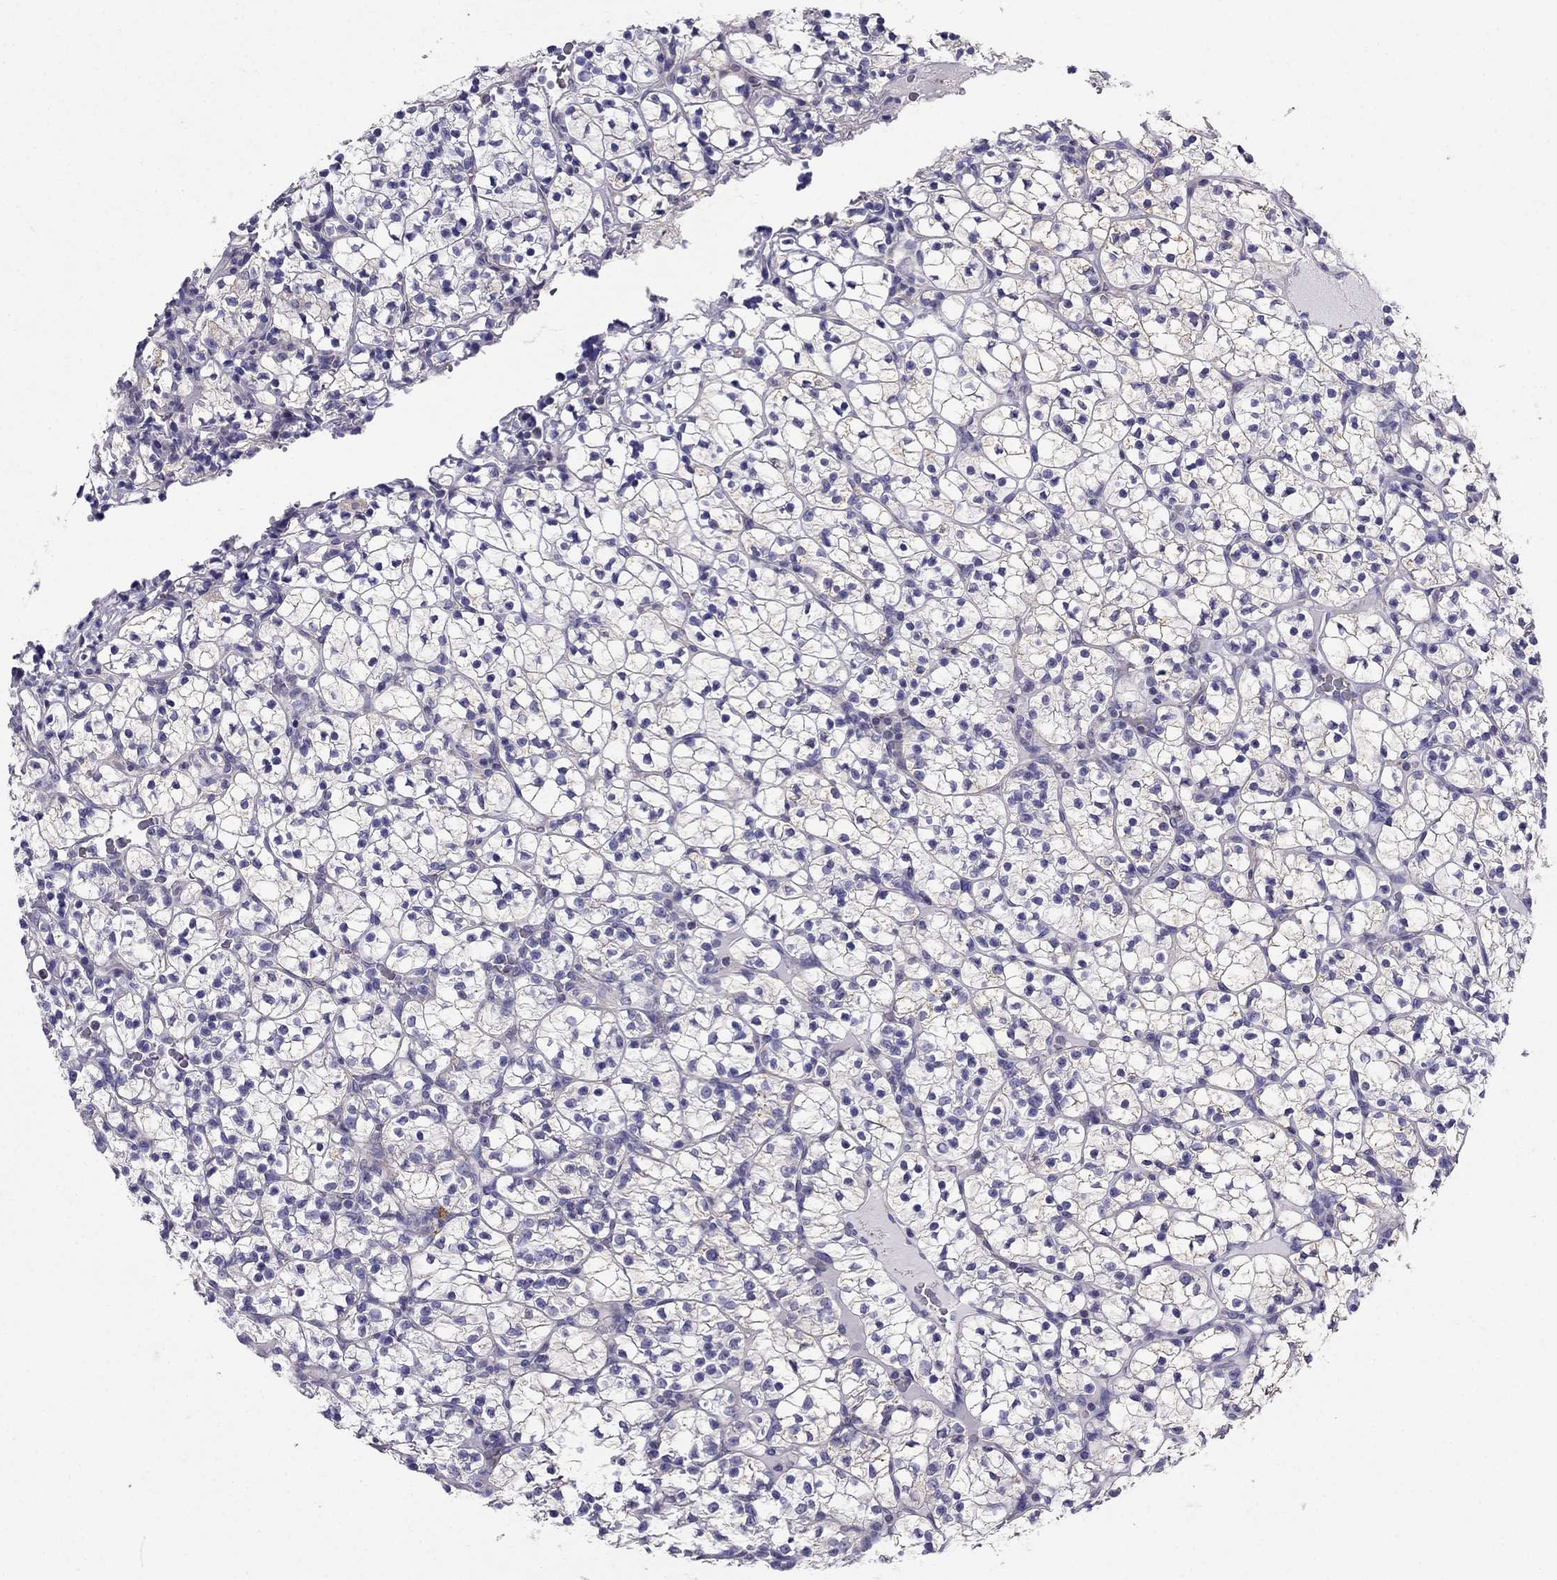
{"staining": {"intensity": "negative", "quantity": "none", "location": "none"}, "tissue": "renal cancer", "cell_type": "Tumor cells", "image_type": "cancer", "snomed": [{"axis": "morphology", "description": "Adenocarcinoma, NOS"}, {"axis": "topography", "description": "Kidney"}], "caption": "Tumor cells are negative for brown protein staining in renal cancer (adenocarcinoma).", "gene": "GPR50", "patient": {"sex": "female", "age": 89}}